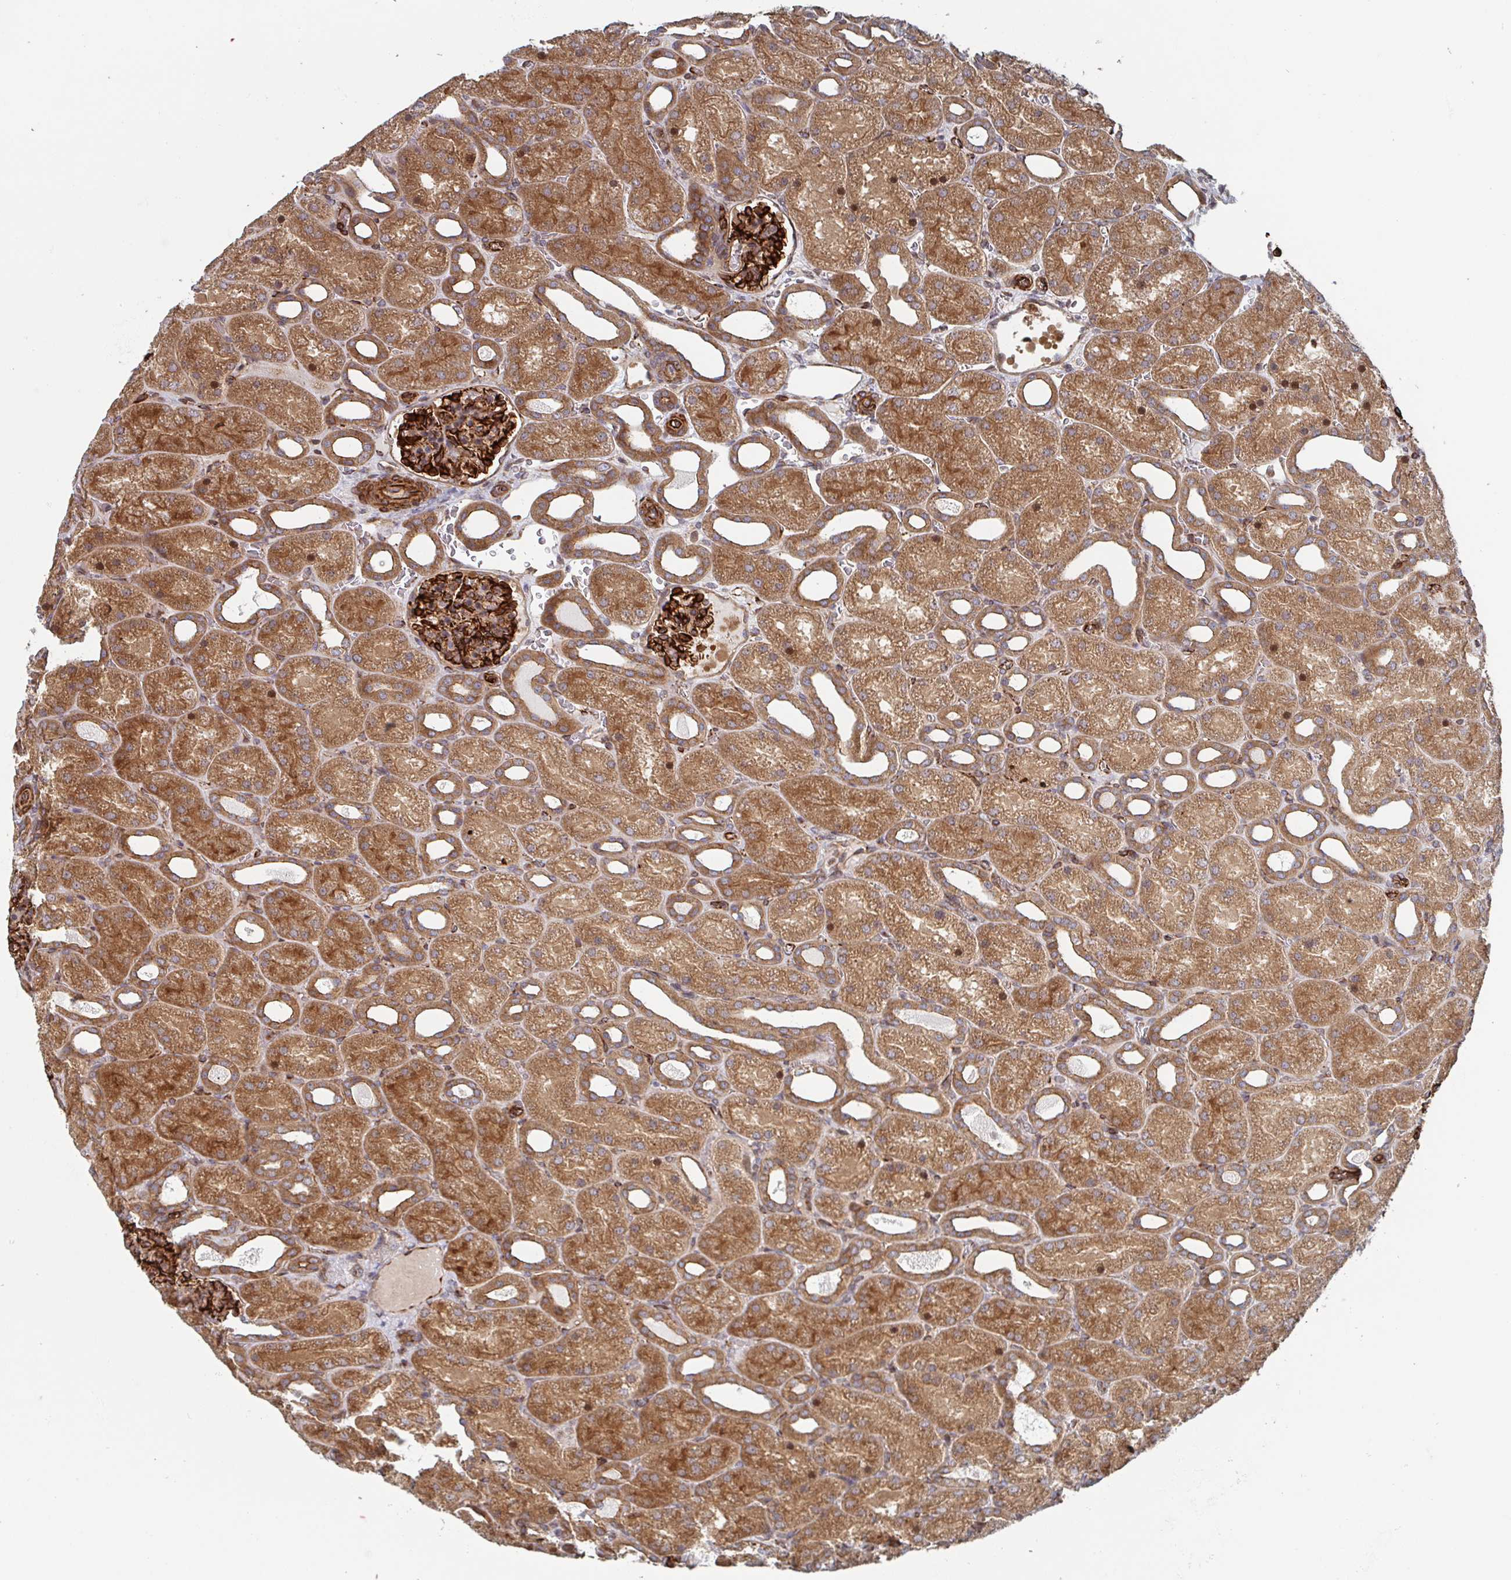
{"staining": {"intensity": "strong", "quantity": ">75%", "location": "cytoplasmic/membranous"}, "tissue": "kidney", "cell_type": "Cells in glomeruli", "image_type": "normal", "snomed": [{"axis": "morphology", "description": "Normal tissue, NOS"}, {"axis": "topography", "description": "Kidney"}], "caption": "This histopathology image demonstrates IHC staining of unremarkable human kidney, with high strong cytoplasmic/membranous staining in about >75% of cells in glomeruli.", "gene": "DVL3", "patient": {"sex": "male", "age": 2}}